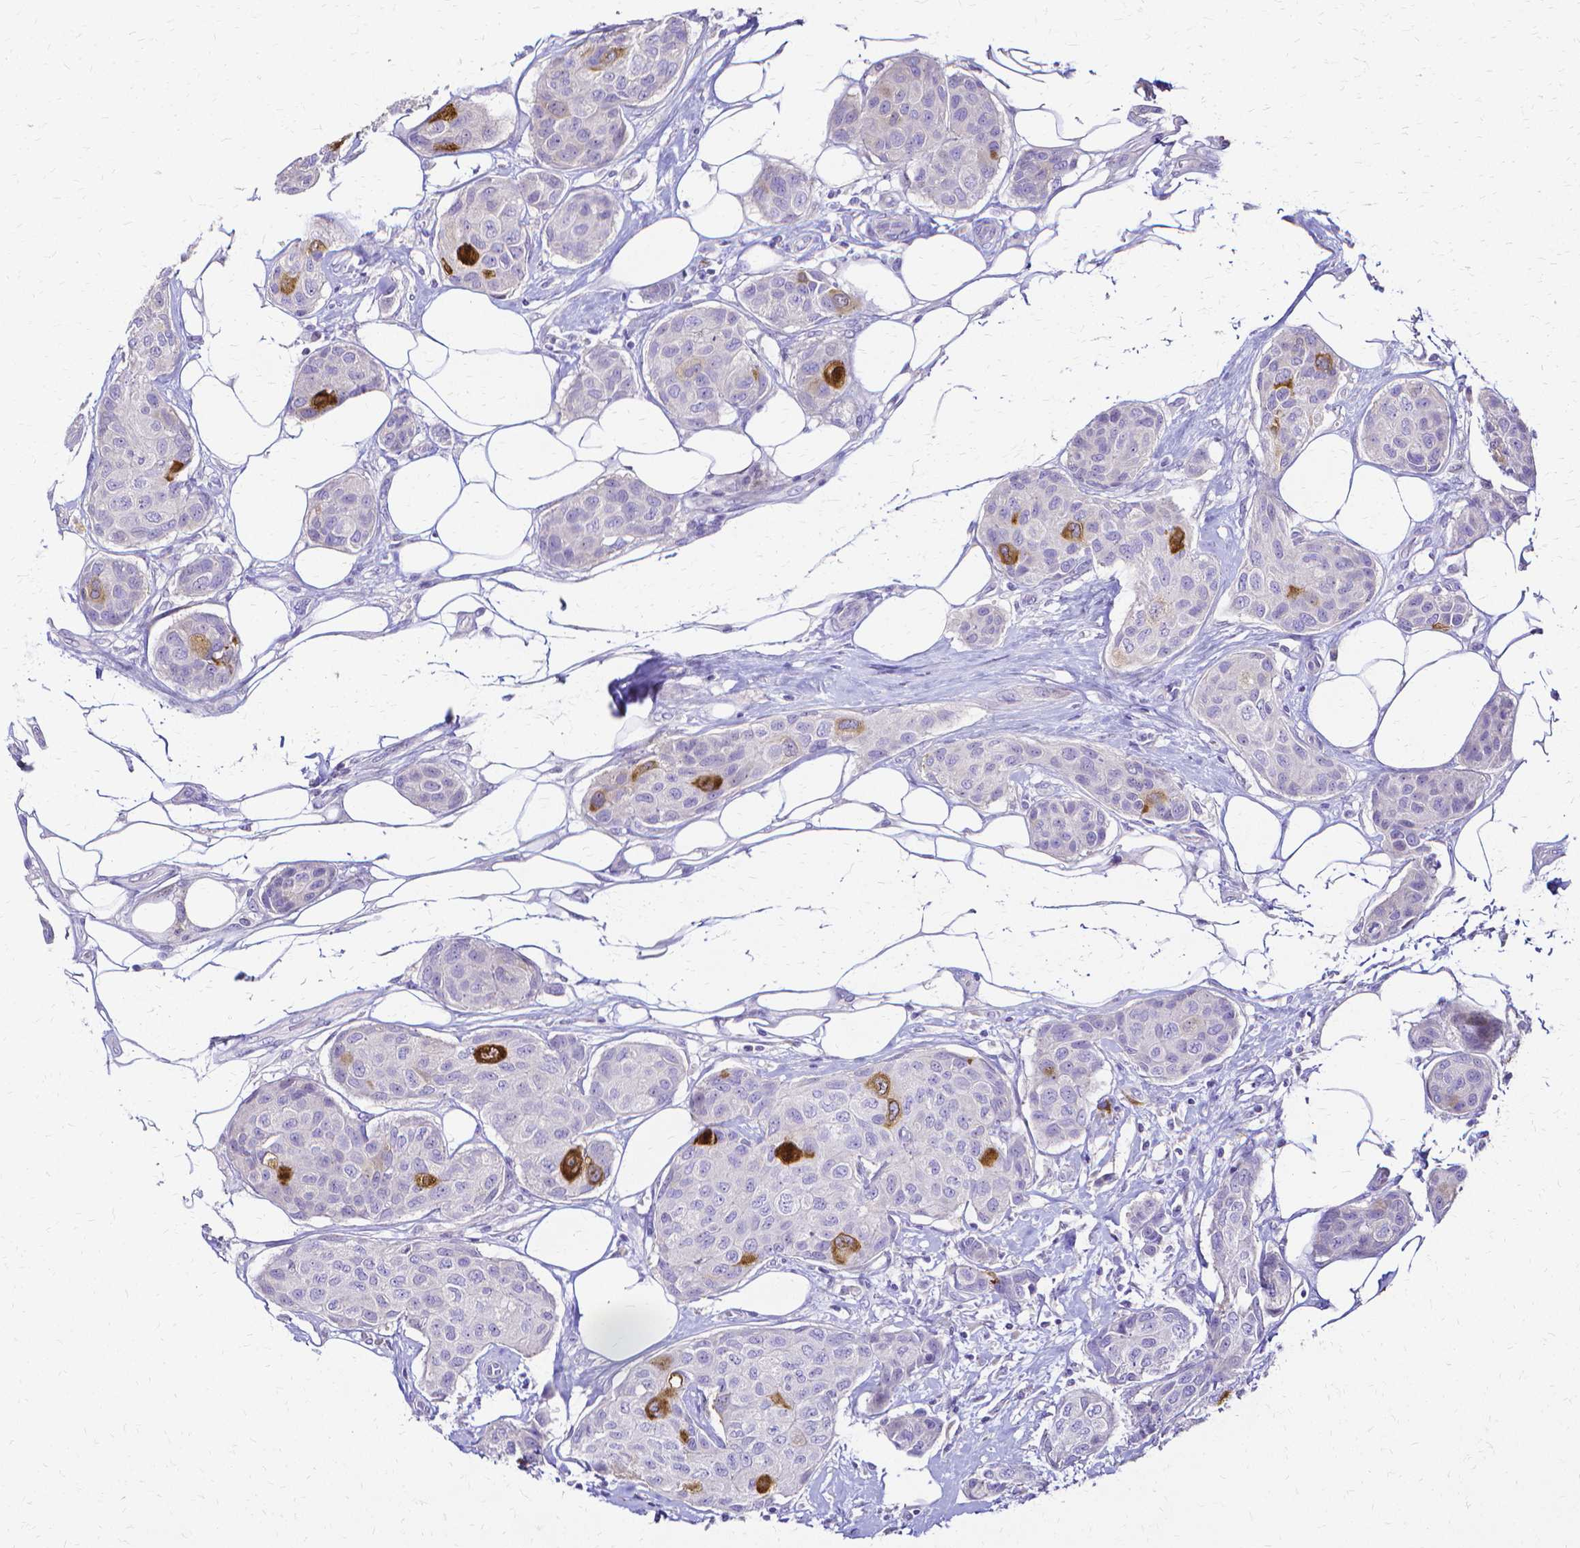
{"staining": {"intensity": "strong", "quantity": "<25%", "location": "cytoplasmic/membranous"}, "tissue": "breast cancer", "cell_type": "Tumor cells", "image_type": "cancer", "snomed": [{"axis": "morphology", "description": "Duct carcinoma"}, {"axis": "topography", "description": "Breast"}, {"axis": "topography", "description": "Lymph node"}], "caption": "This micrograph demonstrates IHC staining of human infiltrating ductal carcinoma (breast), with medium strong cytoplasmic/membranous positivity in about <25% of tumor cells.", "gene": "CCNB1", "patient": {"sex": "female", "age": 80}}